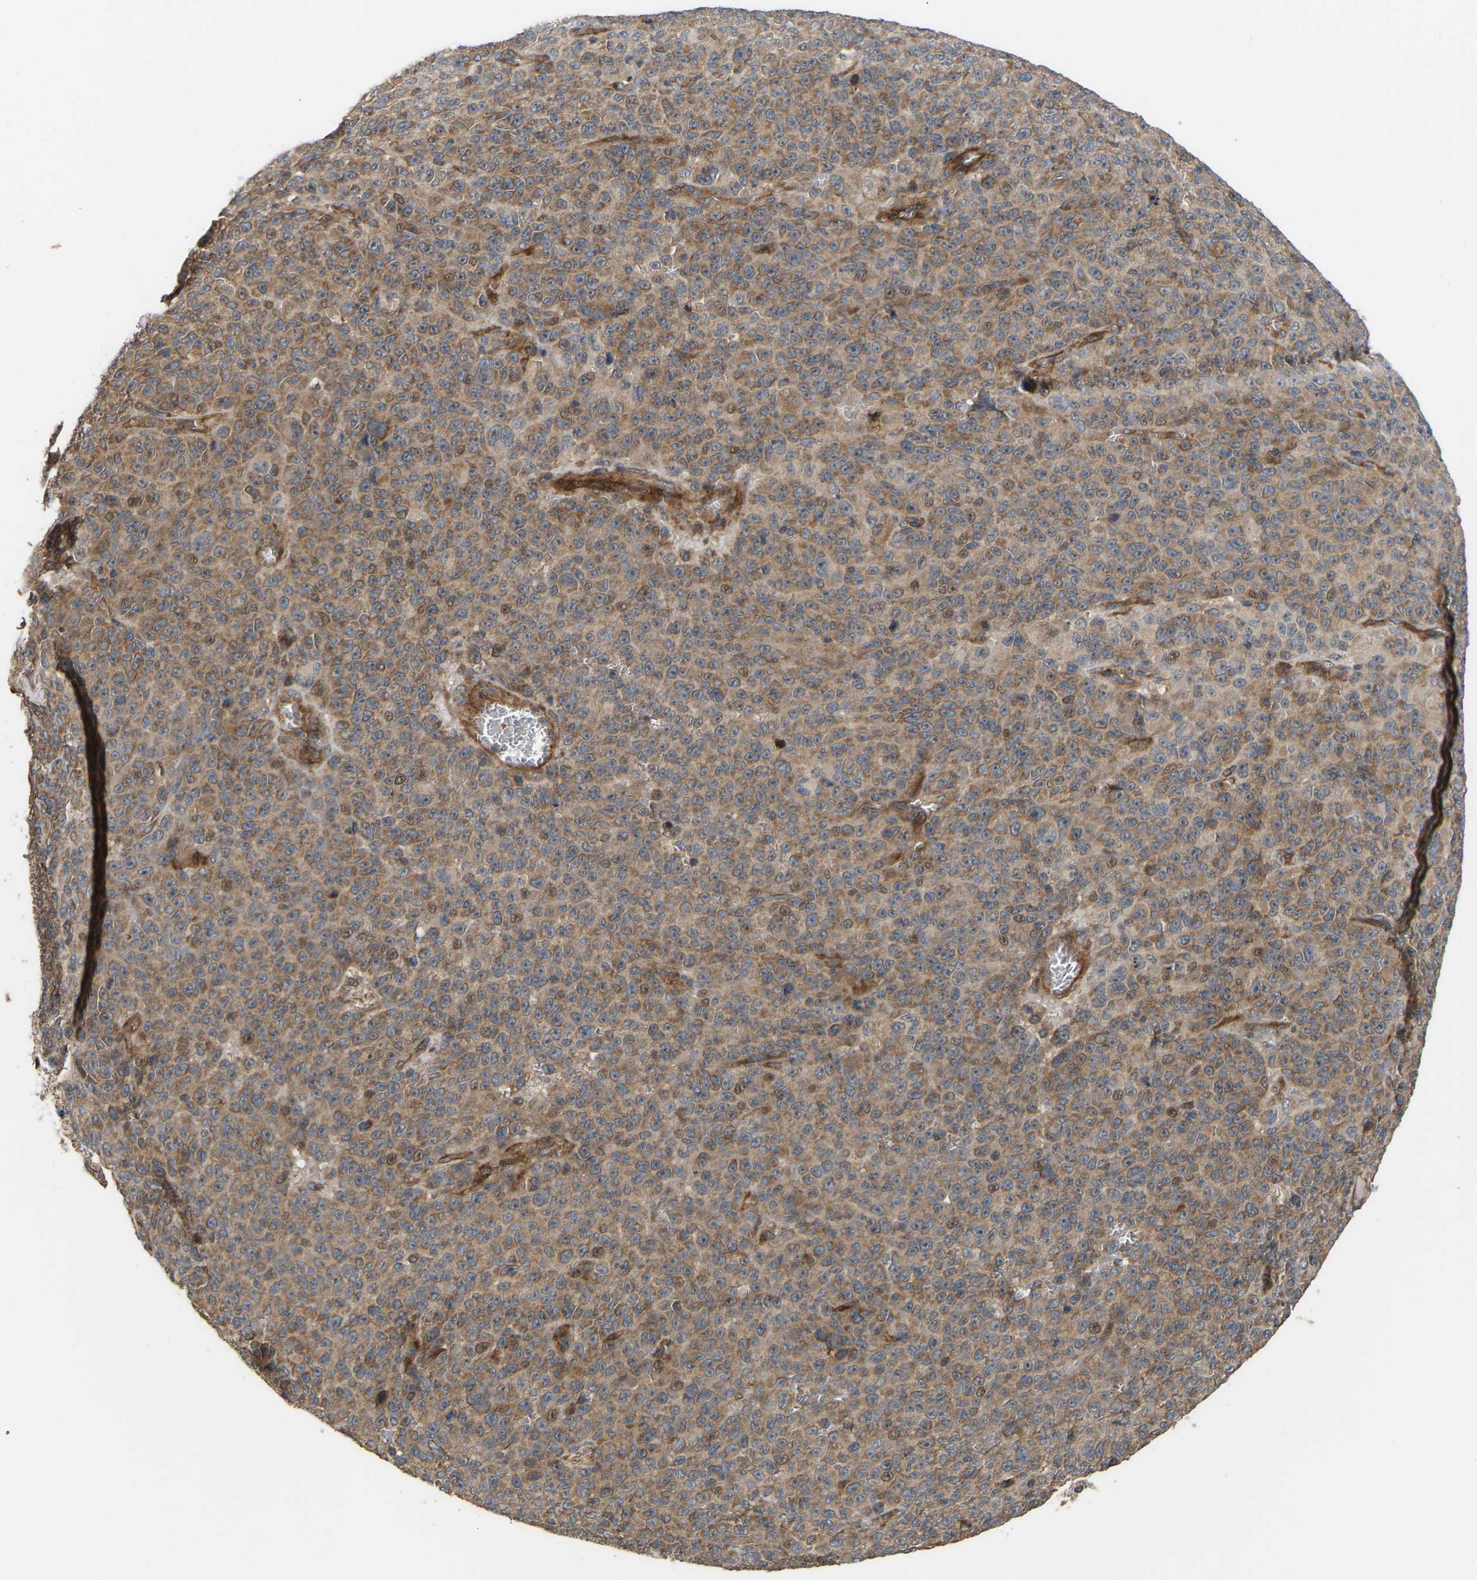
{"staining": {"intensity": "moderate", "quantity": ">75%", "location": "cytoplasmic/membranous"}, "tissue": "melanoma", "cell_type": "Tumor cells", "image_type": "cancer", "snomed": [{"axis": "morphology", "description": "Malignant melanoma, NOS"}, {"axis": "topography", "description": "Skin"}], "caption": "Human malignant melanoma stained with a brown dye shows moderate cytoplasmic/membranous positive staining in about >75% of tumor cells.", "gene": "STAU1", "patient": {"sex": "female", "age": 82}}